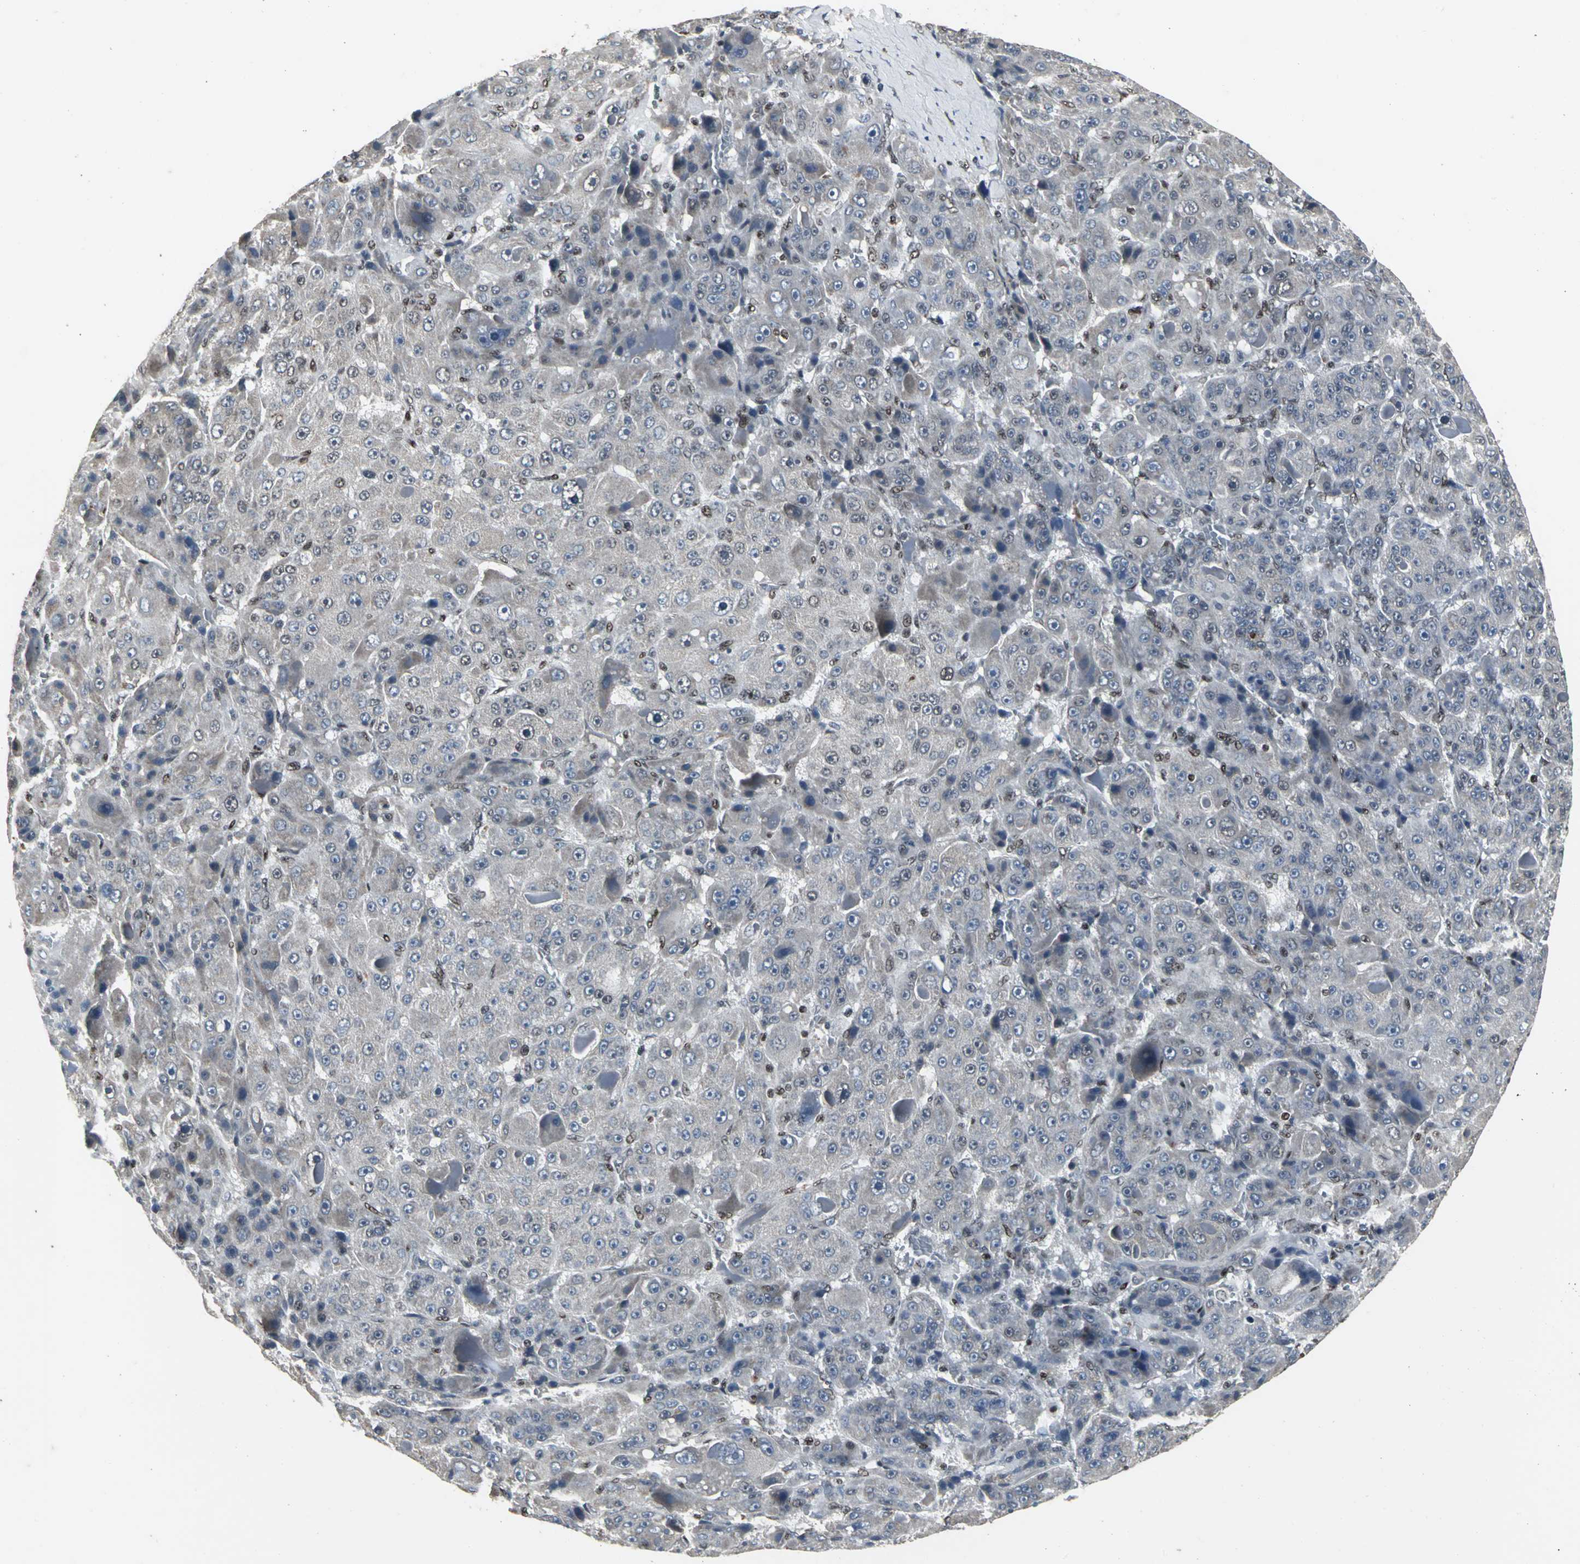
{"staining": {"intensity": "weak", "quantity": "<25%", "location": "nuclear"}, "tissue": "liver cancer", "cell_type": "Tumor cells", "image_type": "cancer", "snomed": [{"axis": "morphology", "description": "Carcinoma, Hepatocellular, NOS"}, {"axis": "topography", "description": "Liver"}], "caption": "The immunohistochemistry photomicrograph has no significant staining in tumor cells of liver cancer (hepatocellular carcinoma) tissue. (DAB immunohistochemistry (IHC) visualized using brightfield microscopy, high magnification).", "gene": "SRF", "patient": {"sex": "male", "age": 76}}